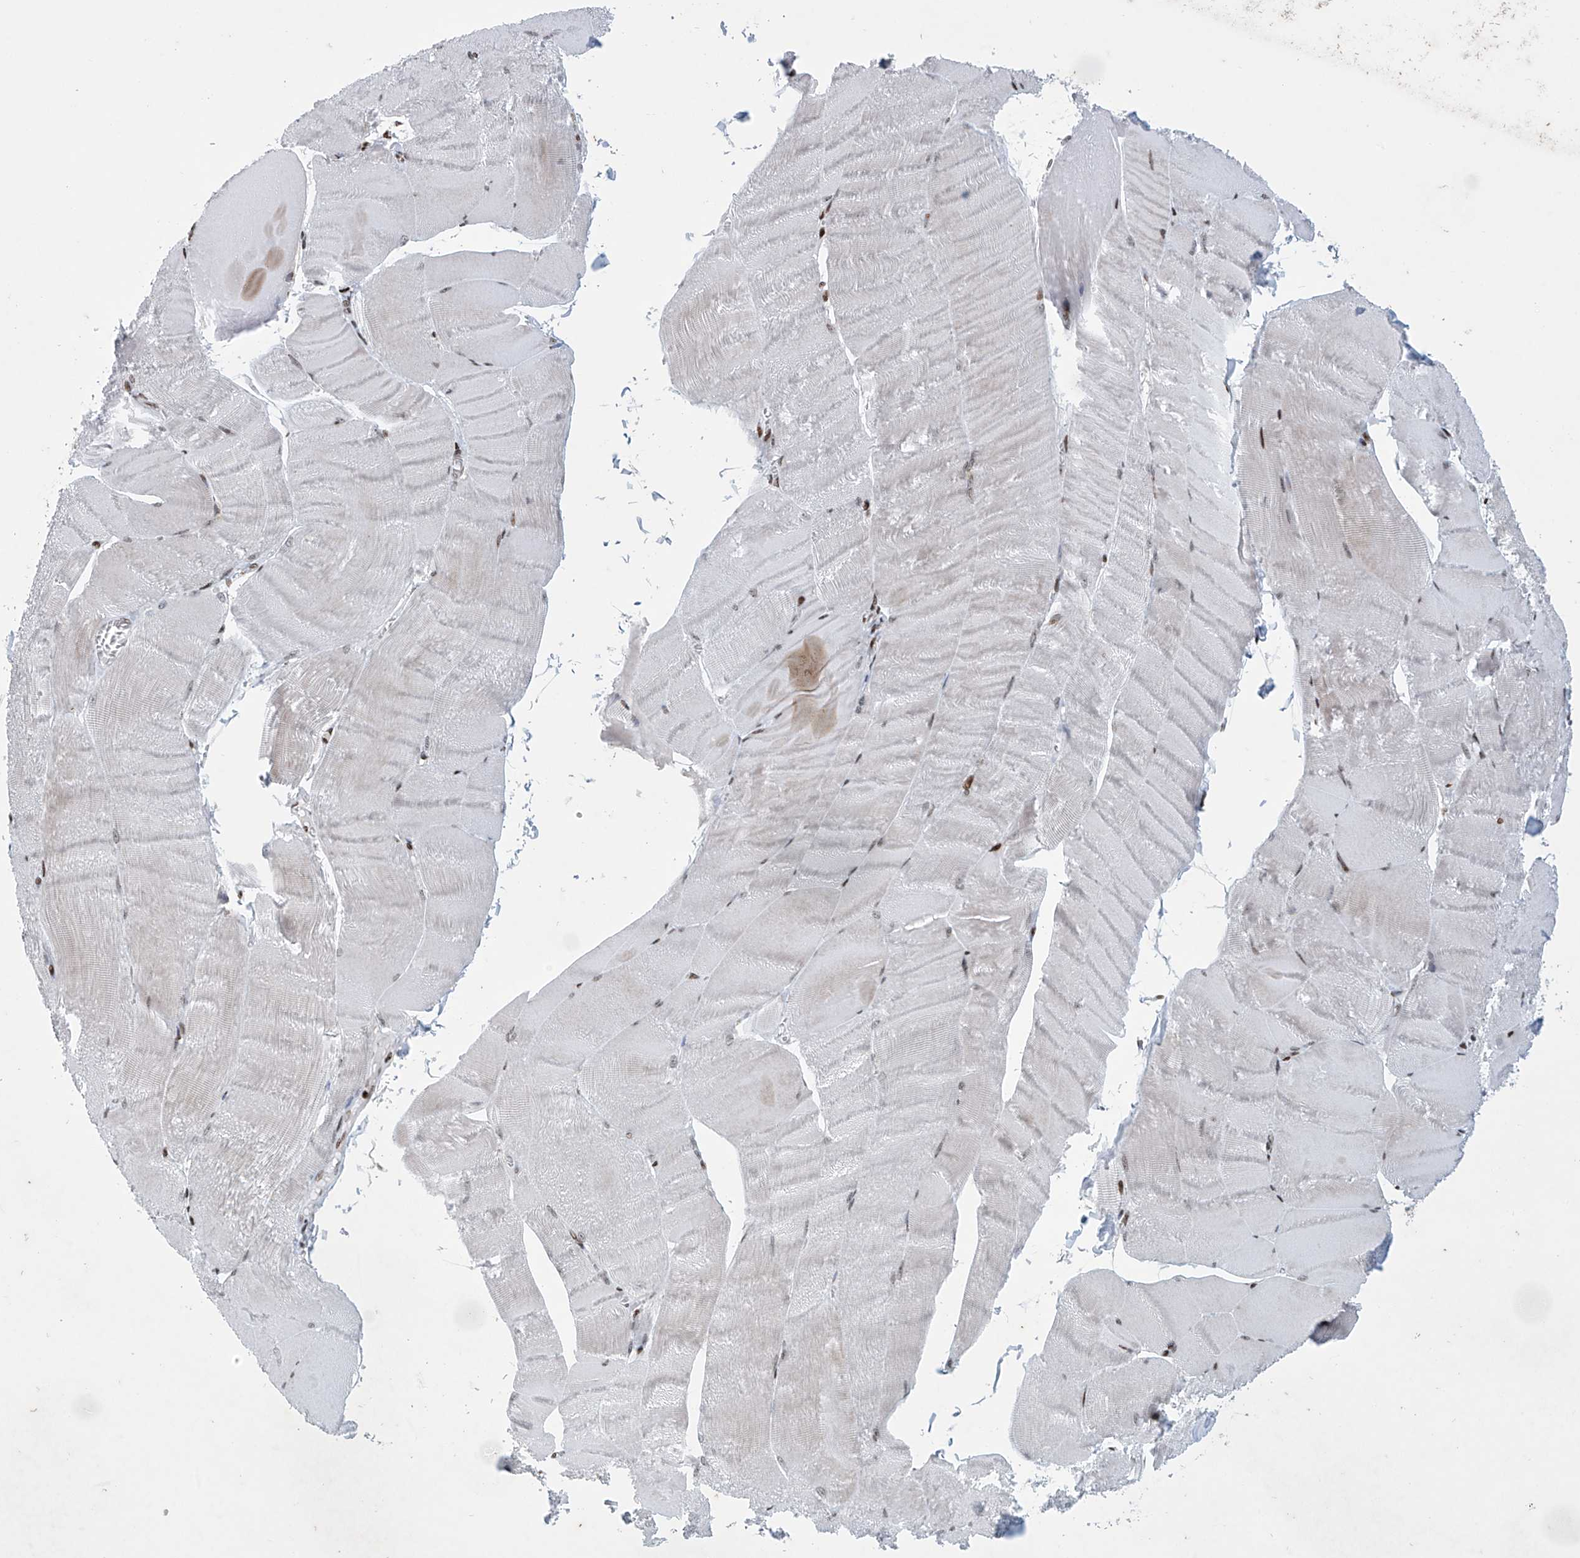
{"staining": {"intensity": "moderate", "quantity": "<25%", "location": "nuclear"}, "tissue": "skeletal muscle", "cell_type": "Myocytes", "image_type": "normal", "snomed": [{"axis": "morphology", "description": "Normal tissue, NOS"}, {"axis": "morphology", "description": "Basal cell carcinoma"}, {"axis": "topography", "description": "Skeletal muscle"}], "caption": "IHC micrograph of benign skeletal muscle: skeletal muscle stained using immunohistochemistry displays low levels of moderate protein expression localized specifically in the nuclear of myocytes, appearing as a nuclear brown color.", "gene": "RFX7", "patient": {"sex": "female", "age": 64}}